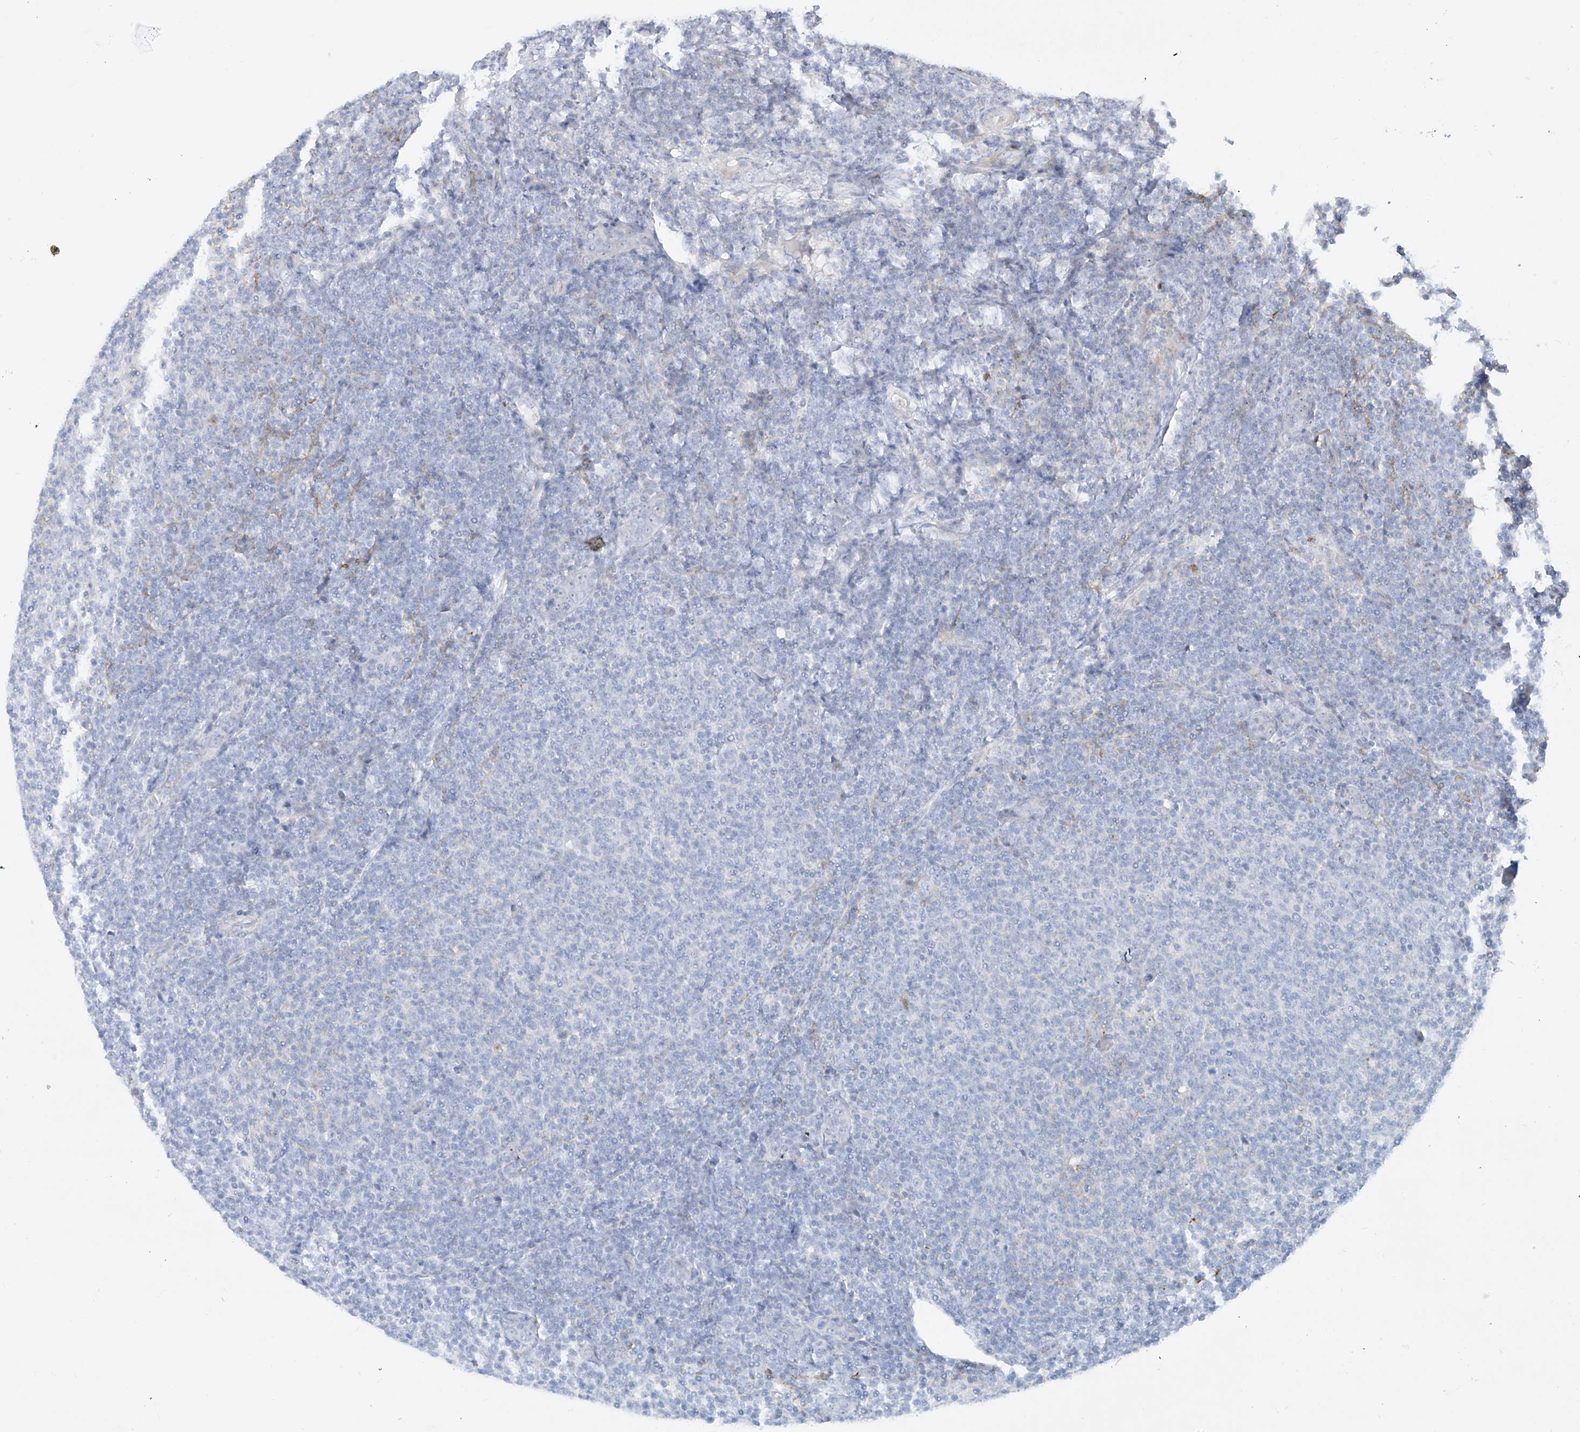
{"staining": {"intensity": "negative", "quantity": "none", "location": "none"}, "tissue": "lymphoma", "cell_type": "Tumor cells", "image_type": "cancer", "snomed": [{"axis": "morphology", "description": "Malignant lymphoma, non-Hodgkin's type, Low grade"}, {"axis": "topography", "description": "Lymph node"}], "caption": "Tumor cells are negative for protein expression in human lymphoma.", "gene": "SNU13", "patient": {"sex": "male", "age": 66}}